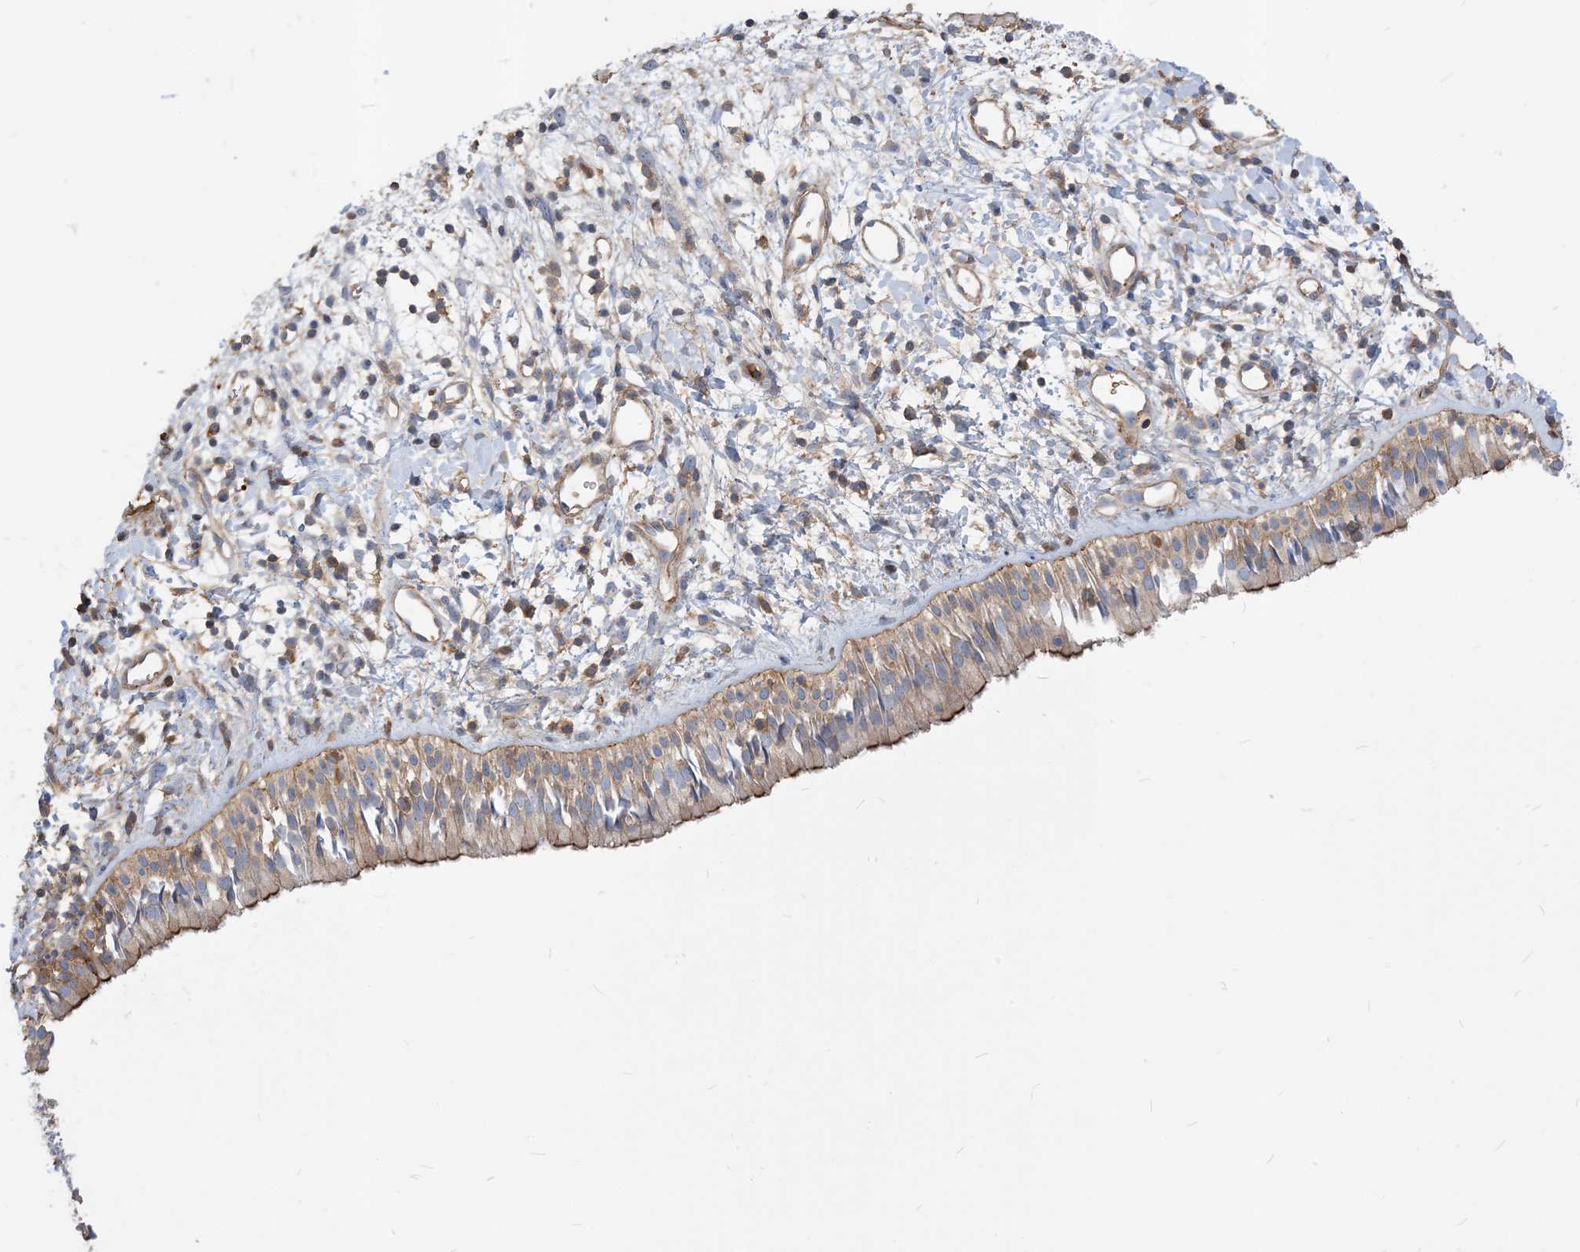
{"staining": {"intensity": "moderate", "quantity": "25%-75%", "location": "cytoplasmic/membranous"}, "tissue": "nasopharynx", "cell_type": "Respiratory epithelial cells", "image_type": "normal", "snomed": [{"axis": "morphology", "description": "Normal tissue, NOS"}, {"axis": "topography", "description": "Nasopharynx"}], "caption": "The image reveals staining of benign nasopharynx, revealing moderate cytoplasmic/membranous protein staining (brown color) within respiratory epithelial cells.", "gene": "PARVG", "patient": {"sex": "male", "age": 22}}